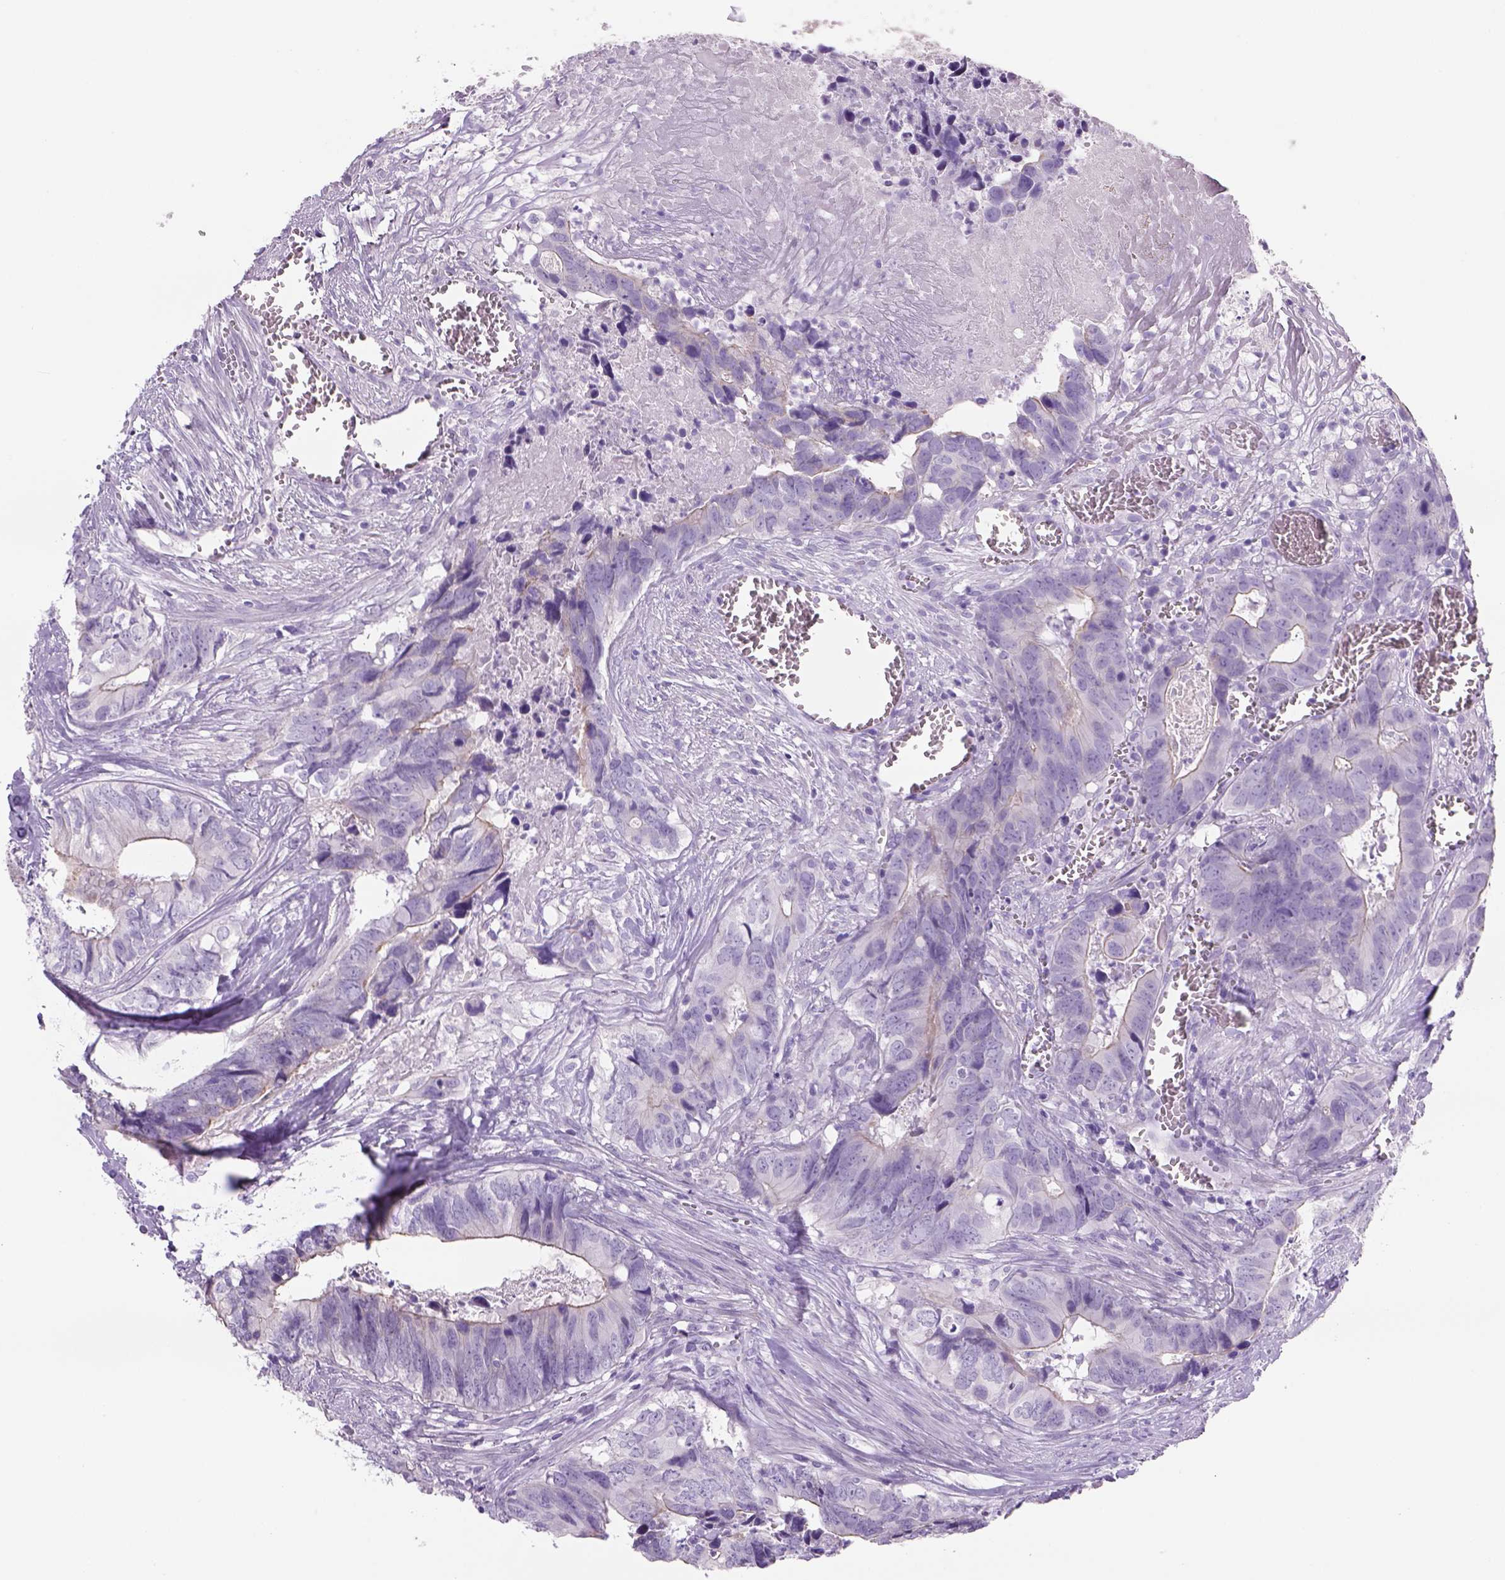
{"staining": {"intensity": "negative", "quantity": "none", "location": "none"}, "tissue": "colorectal cancer", "cell_type": "Tumor cells", "image_type": "cancer", "snomed": [{"axis": "morphology", "description": "Adenocarcinoma, NOS"}, {"axis": "topography", "description": "Colon"}], "caption": "A high-resolution micrograph shows IHC staining of adenocarcinoma (colorectal), which reveals no significant expression in tumor cells.", "gene": "TENM4", "patient": {"sex": "female", "age": 82}}